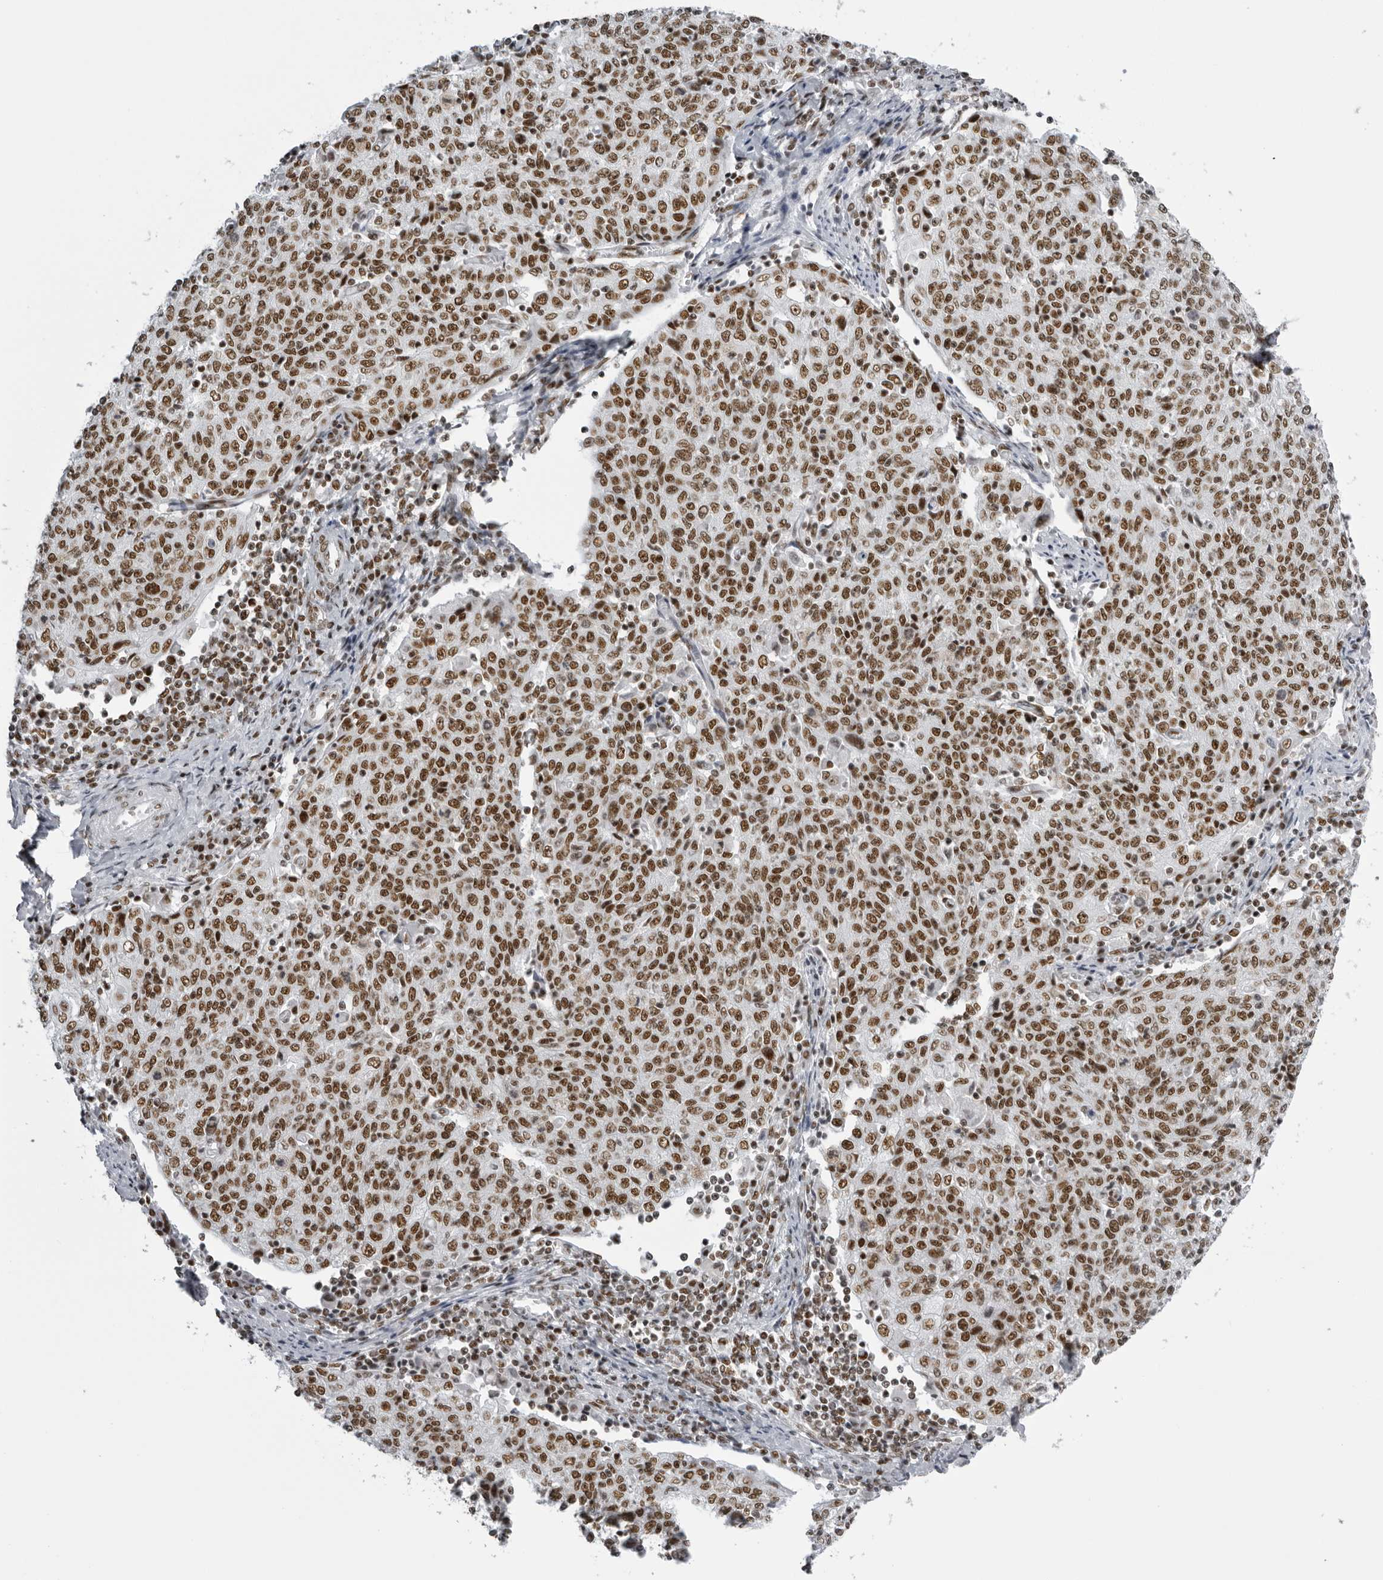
{"staining": {"intensity": "strong", "quantity": ">75%", "location": "nuclear"}, "tissue": "cervical cancer", "cell_type": "Tumor cells", "image_type": "cancer", "snomed": [{"axis": "morphology", "description": "Squamous cell carcinoma, NOS"}, {"axis": "topography", "description": "Cervix"}], "caption": "Immunohistochemistry (IHC) photomicrograph of cervical squamous cell carcinoma stained for a protein (brown), which reveals high levels of strong nuclear staining in approximately >75% of tumor cells.", "gene": "DHX9", "patient": {"sex": "female", "age": 48}}